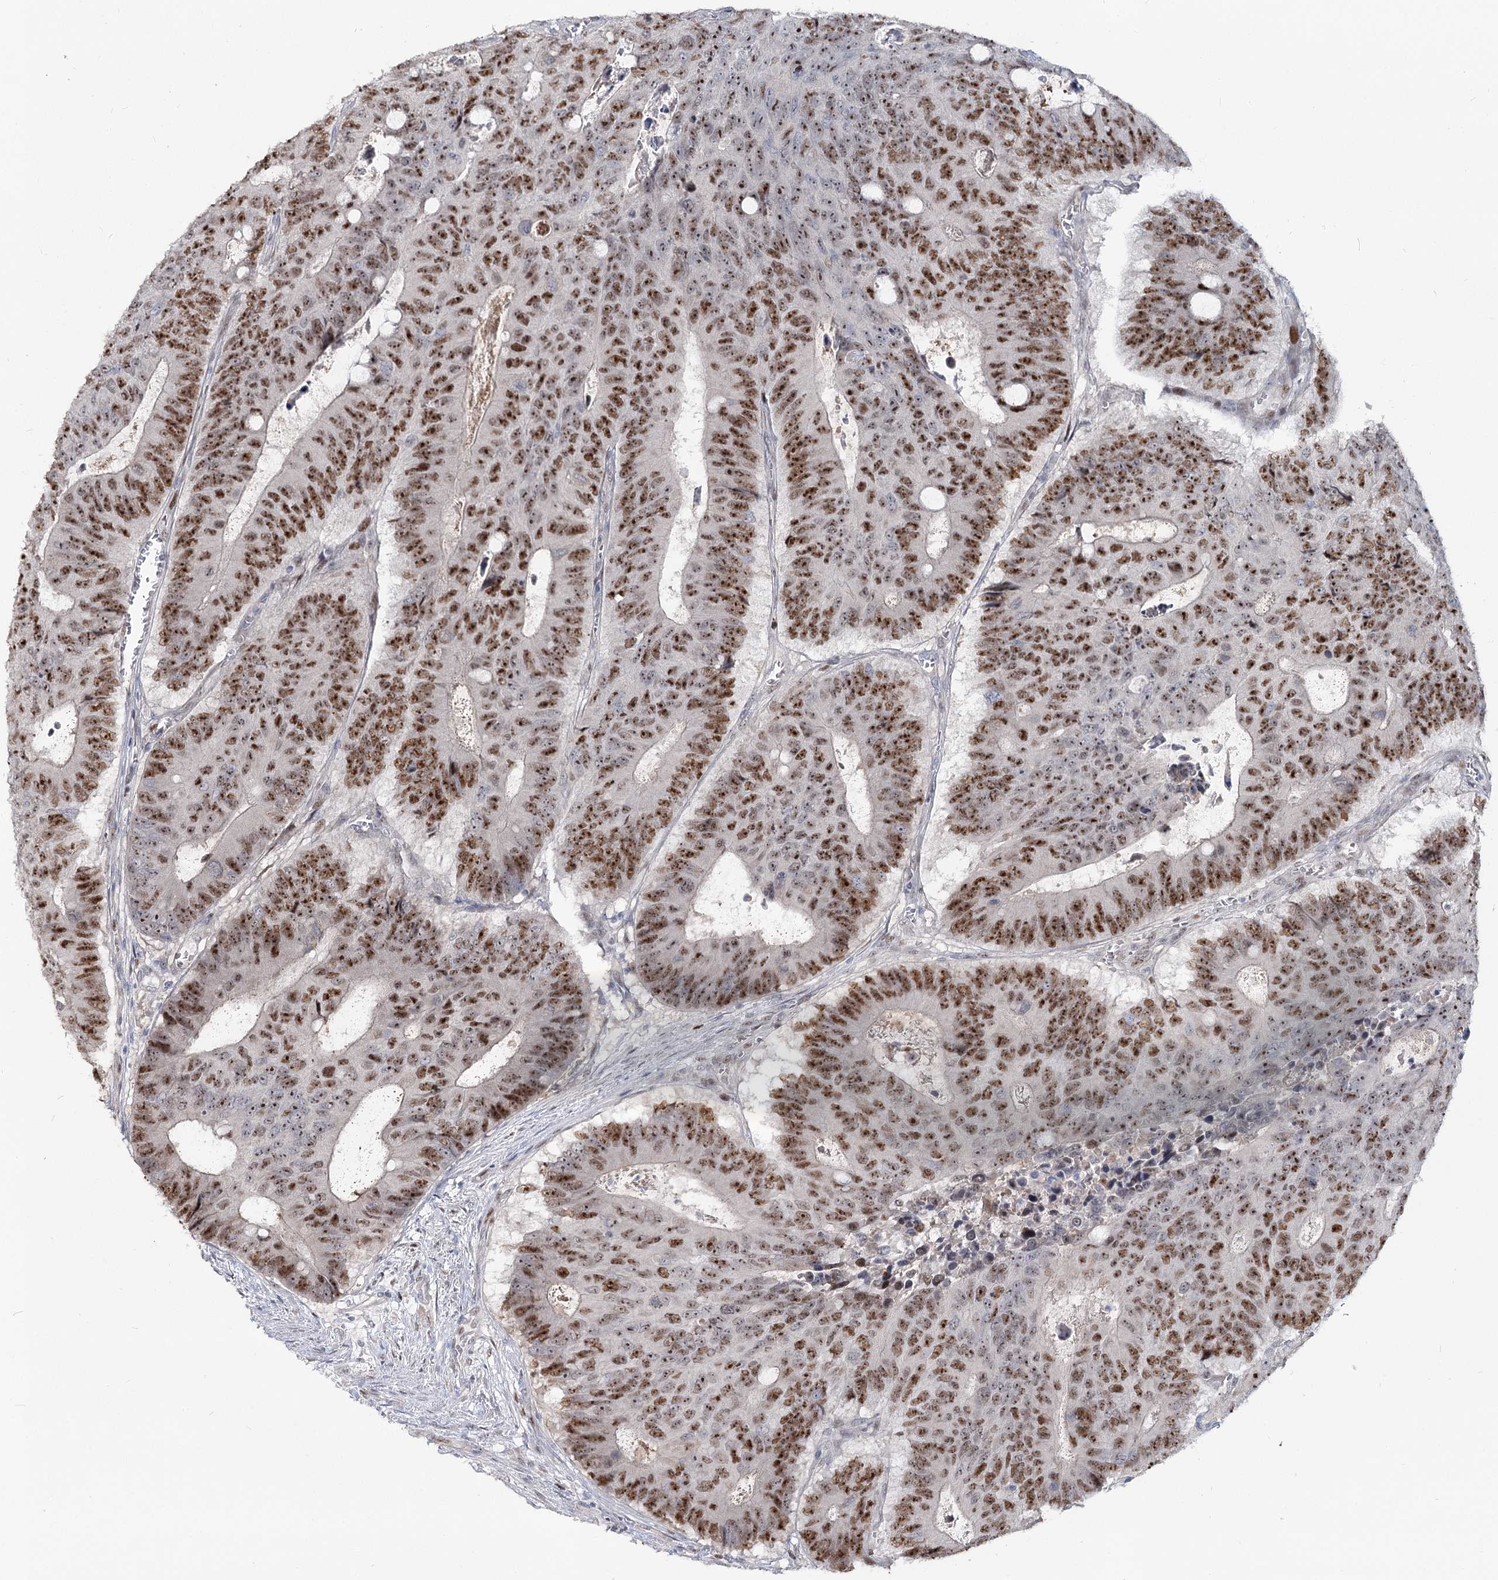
{"staining": {"intensity": "moderate", "quantity": "25%-75%", "location": "nuclear"}, "tissue": "colorectal cancer", "cell_type": "Tumor cells", "image_type": "cancer", "snomed": [{"axis": "morphology", "description": "Adenocarcinoma, NOS"}, {"axis": "topography", "description": "Colon"}], "caption": "High-power microscopy captured an immunohistochemistry histopathology image of adenocarcinoma (colorectal), revealing moderate nuclear expression in approximately 25%-75% of tumor cells. (DAB = brown stain, brightfield microscopy at high magnification).", "gene": "PIK3C2A", "patient": {"sex": "male", "age": 87}}